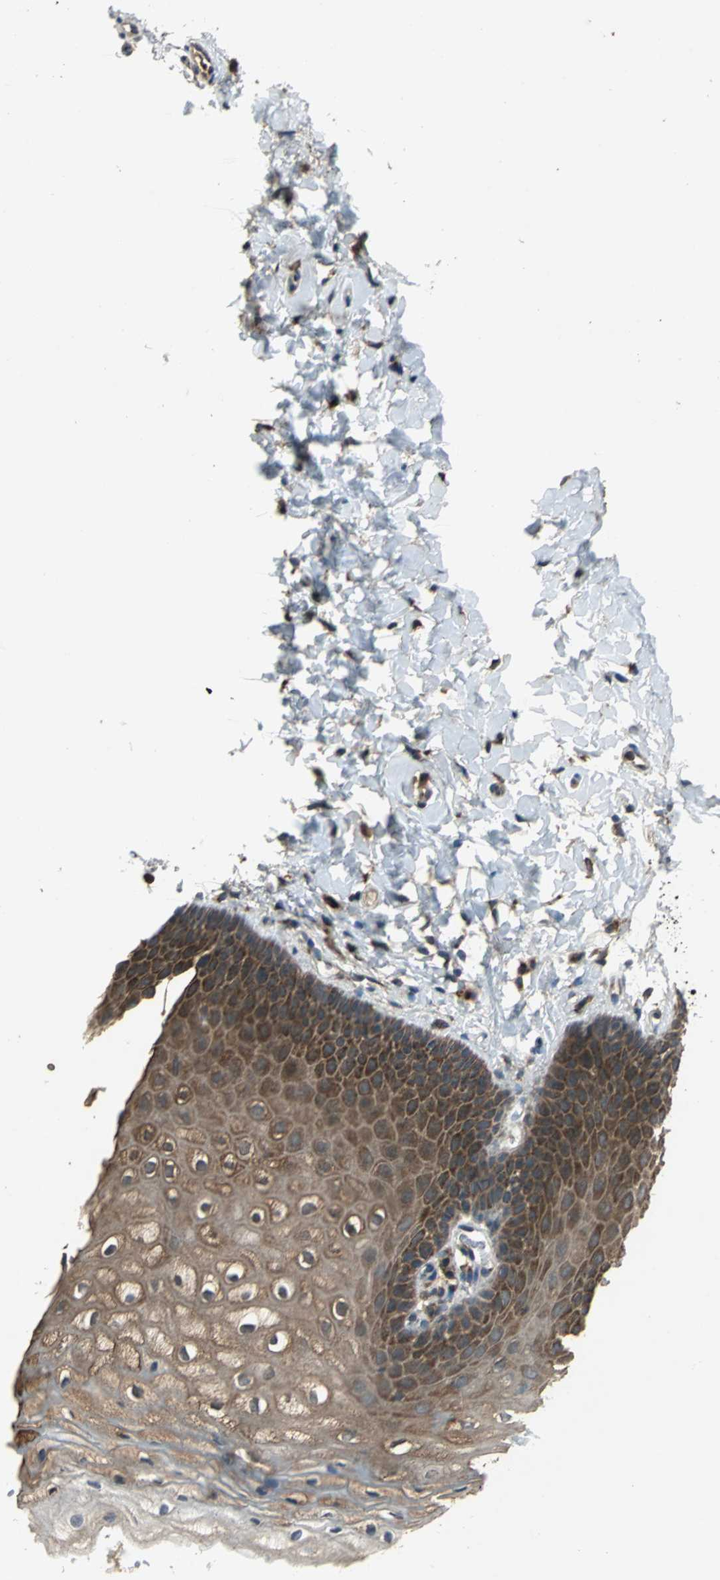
{"staining": {"intensity": "strong", "quantity": ">75%", "location": "cytoplasmic/membranous"}, "tissue": "vagina", "cell_type": "Squamous epithelial cells", "image_type": "normal", "snomed": [{"axis": "morphology", "description": "Normal tissue, NOS"}, {"axis": "topography", "description": "Vagina"}], "caption": "High-magnification brightfield microscopy of normal vagina stained with DAB (3,3'-diaminobenzidine) (brown) and counterstained with hematoxylin (blue). squamous epithelial cells exhibit strong cytoplasmic/membranous expression is identified in about>75% of cells.", "gene": "NFKBIE", "patient": {"sex": "female", "age": 55}}